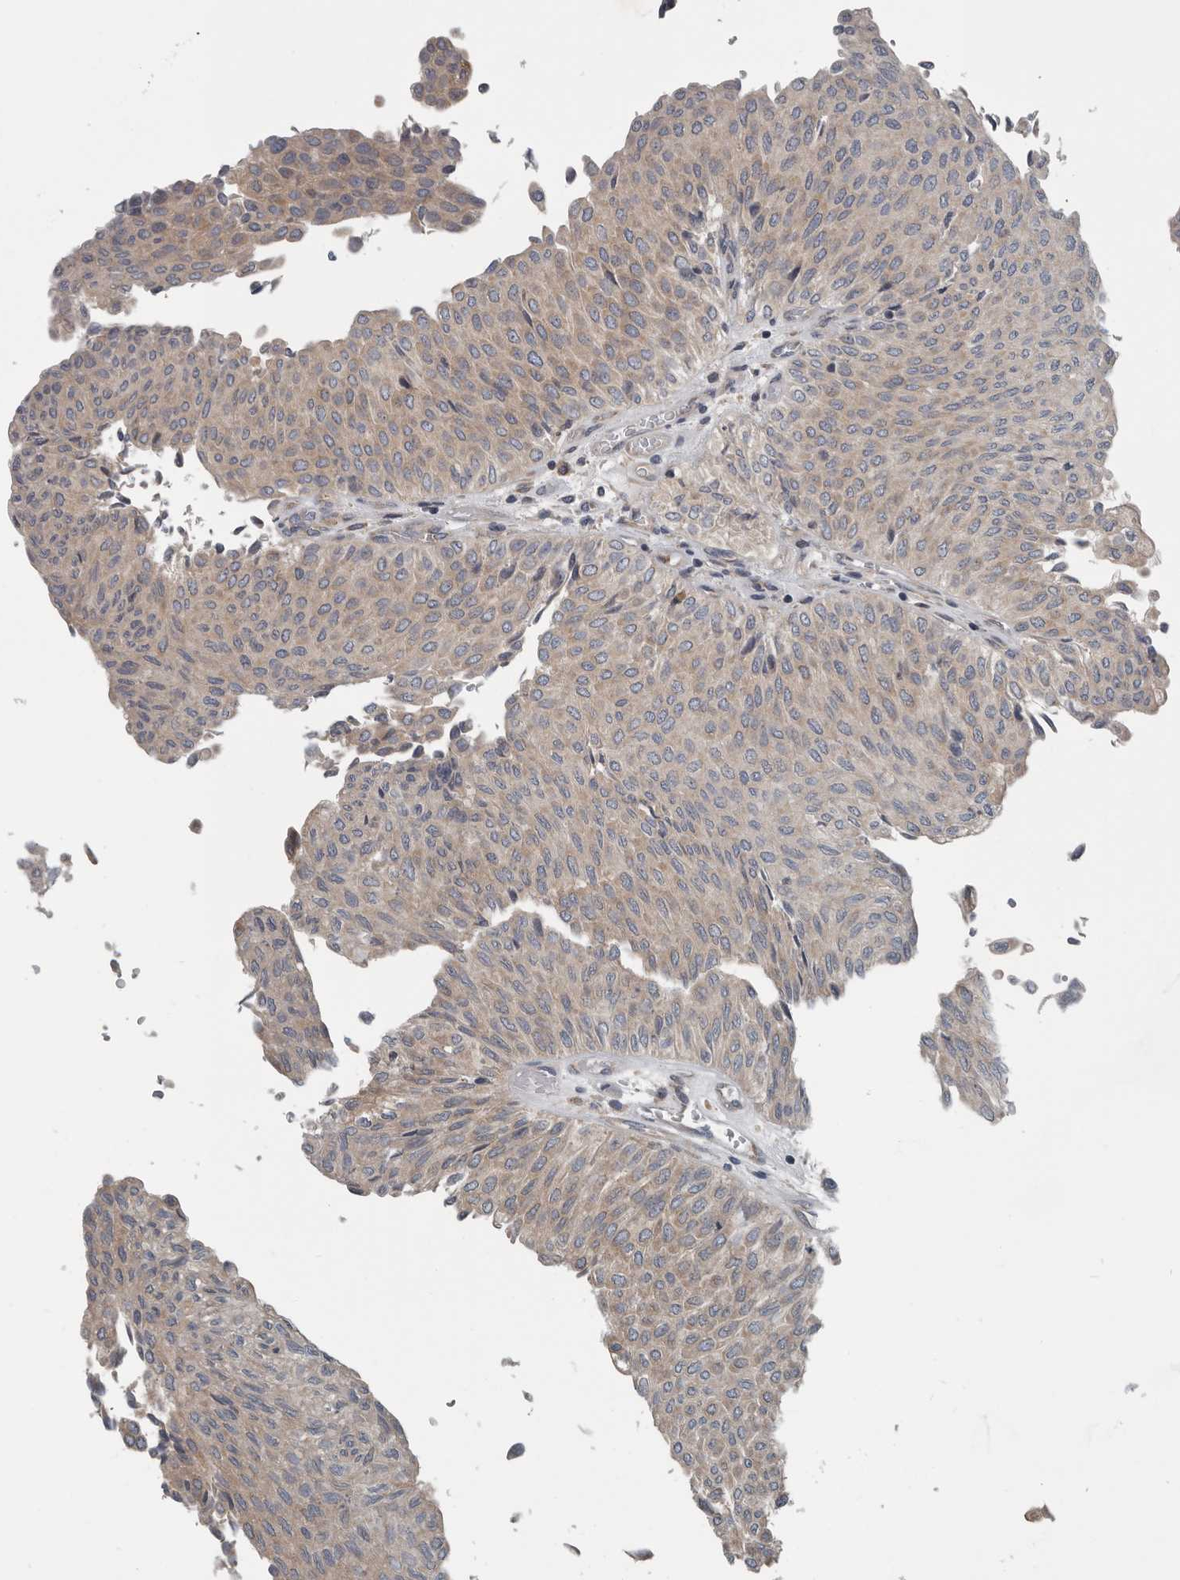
{"staining": {"intensity": "weak", "quantity": "25%-75%", "location": "cytoplasmic/membranous"}, "tissue": "urothelial cancer", "cell_type": "Tumor cells", "image_type": "cancer", "snomed": [{"axis": "morphology", "description": "Urothelial carcinoma, Low grade"}, {"axis": "topography", "description": "Urinary bladder"}], "caption": "Low-grade urothelial carcinoma stained with a brown dye exhibits weak cytoplasmic/membranous positive expression in approximately 25%-75% of tumor cells.", "gene": "TMEM199", "patient": {"sex": "male", "age": 78}}